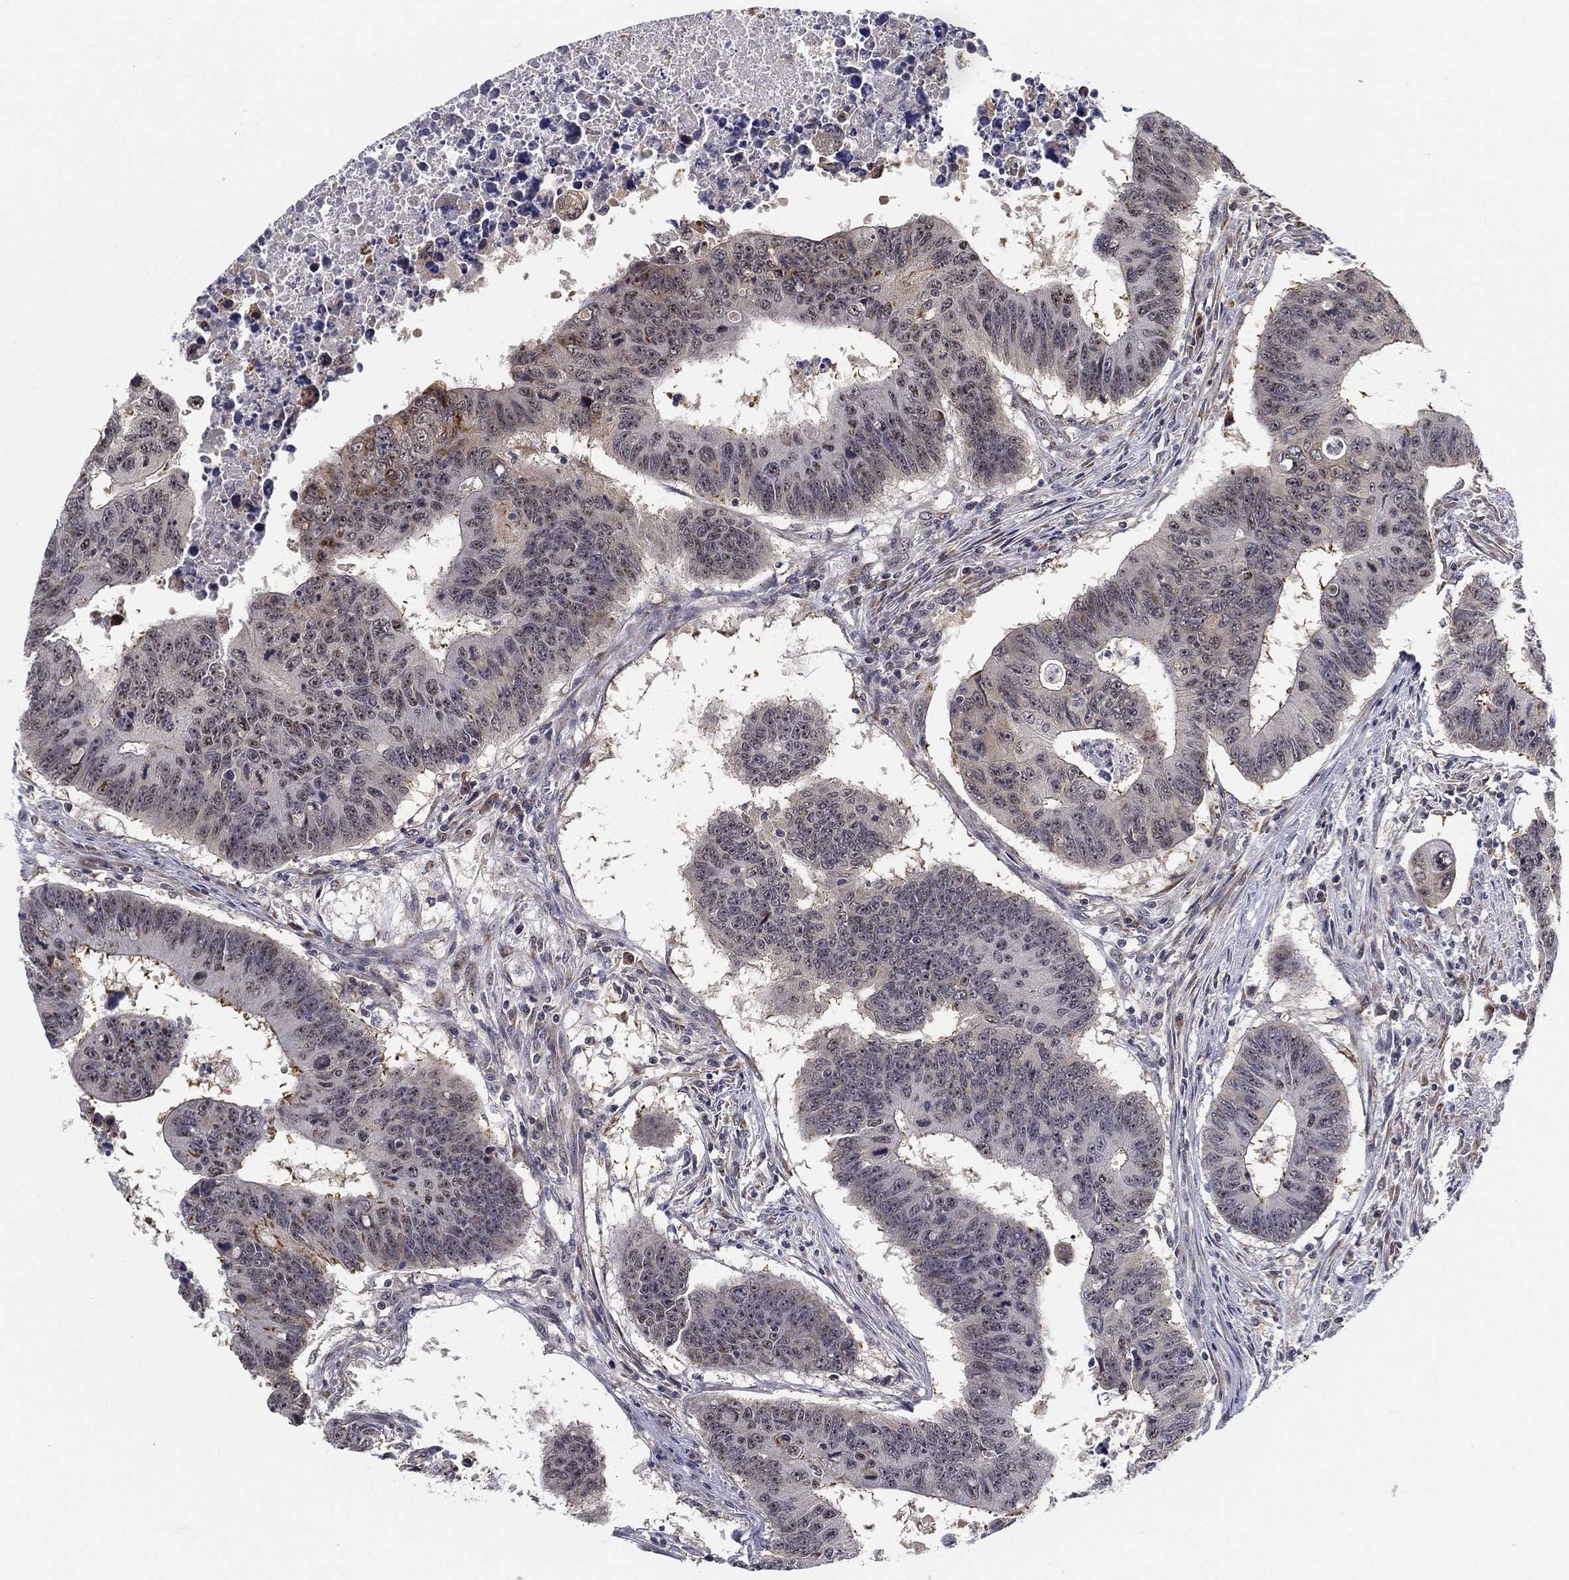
{"staining": {"intensity": "weak", "quantity": "<25%", "location": "nuclear"}, "tissue": "colorectal cancer", "cell_type": "Tumor cells", "image_type": "cancer", "snomed": [{"axis": "morphology", "description": "Adenocarcinoma, NOS"}, {"axis": "topography", "description": "Rectum"}], "caption": "The IHC photomicrograph has no significant positivity in tumor cells of adenocarcinoma (colorectal) tissue.", "gene": "PPP1R16B", "patient": {"sex": "female", "age": 85}}